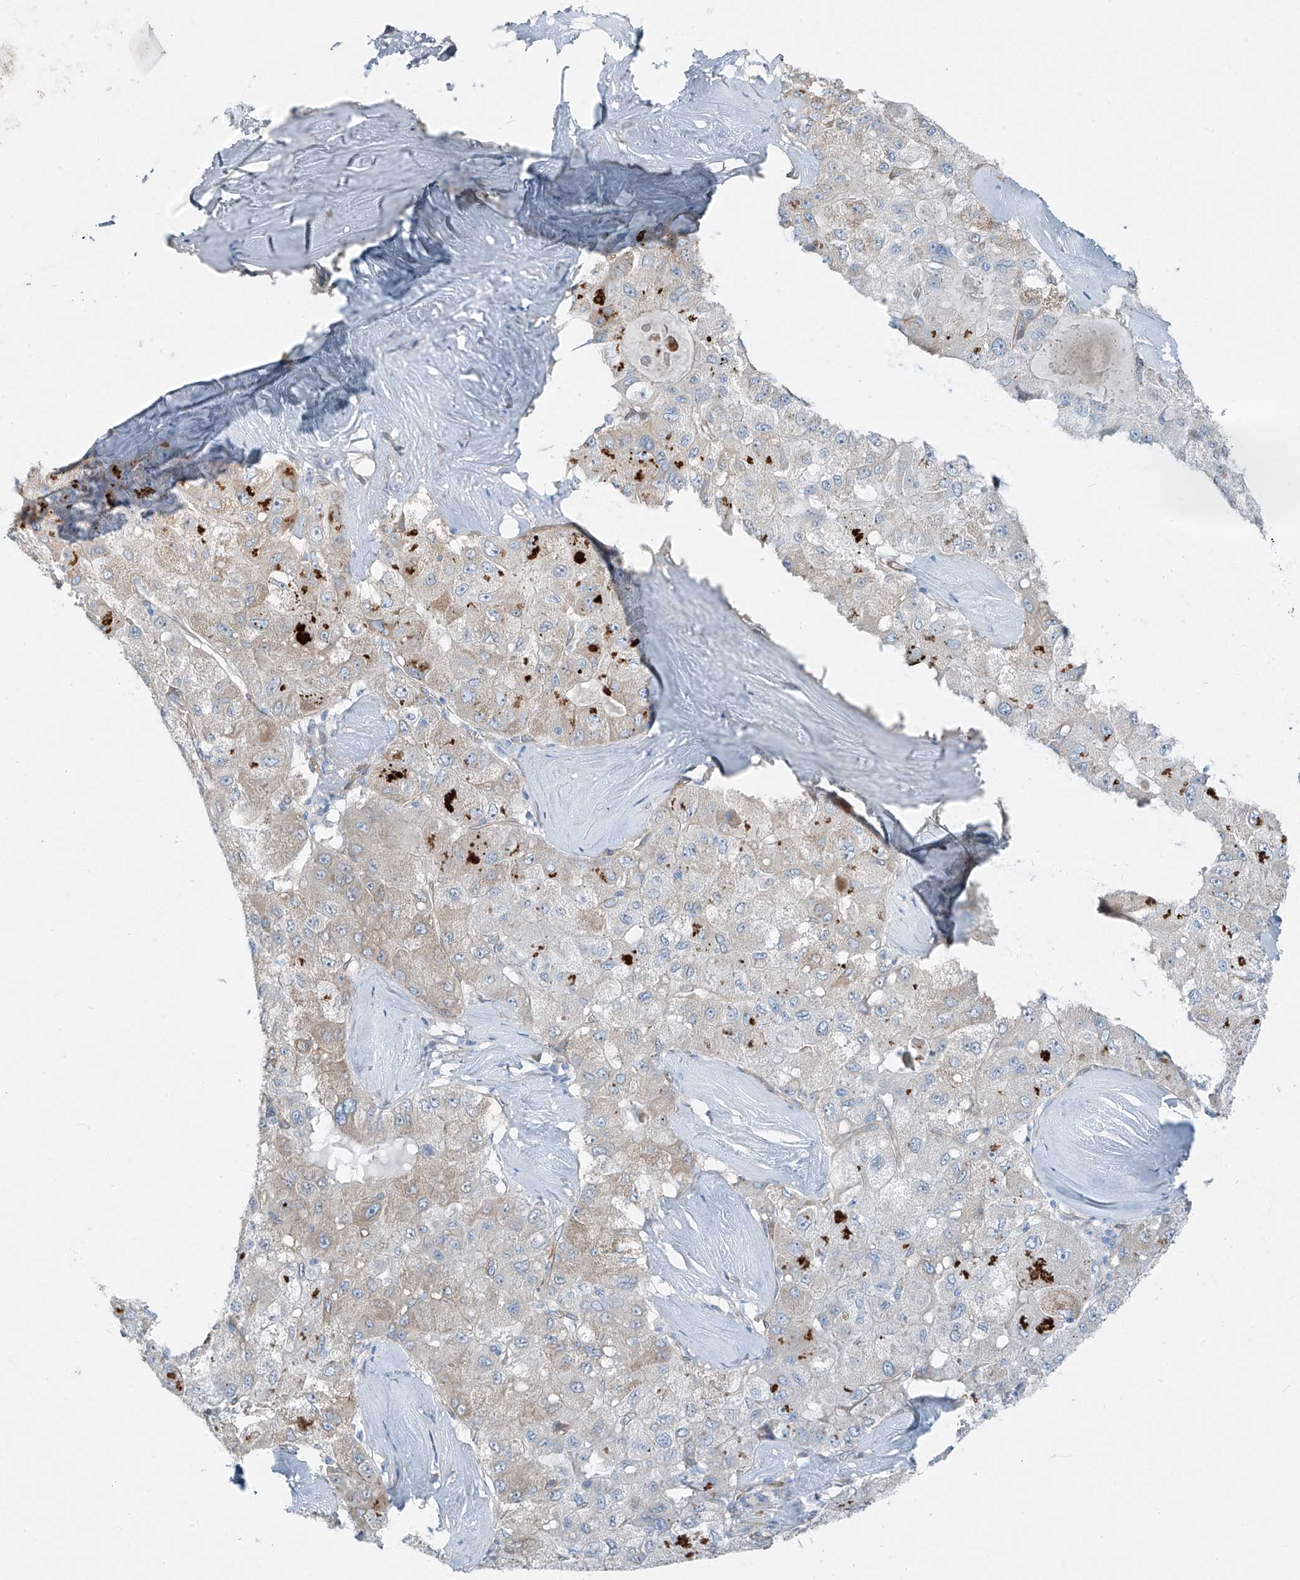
{"staining": {"intensity": "negative", "quantity": "none", "location": "none"}, "tissue": "liver cancer", "cell_type": "Tumor cells", "image_type": "cancer", "snomed": [{"axis": "morphology", "description": "Carcinoma, Hepatocellular, NOS"}, {"axis": "topography", "description": "Liver"}], "caption": "Image shows no protein positivity in tumor cells of liver cancer (hepatocellular carcinoma) tissue. Nuclei are stained in blue.", "gene": "TNS2", "patient": {"sex": "male", "age": 80}}